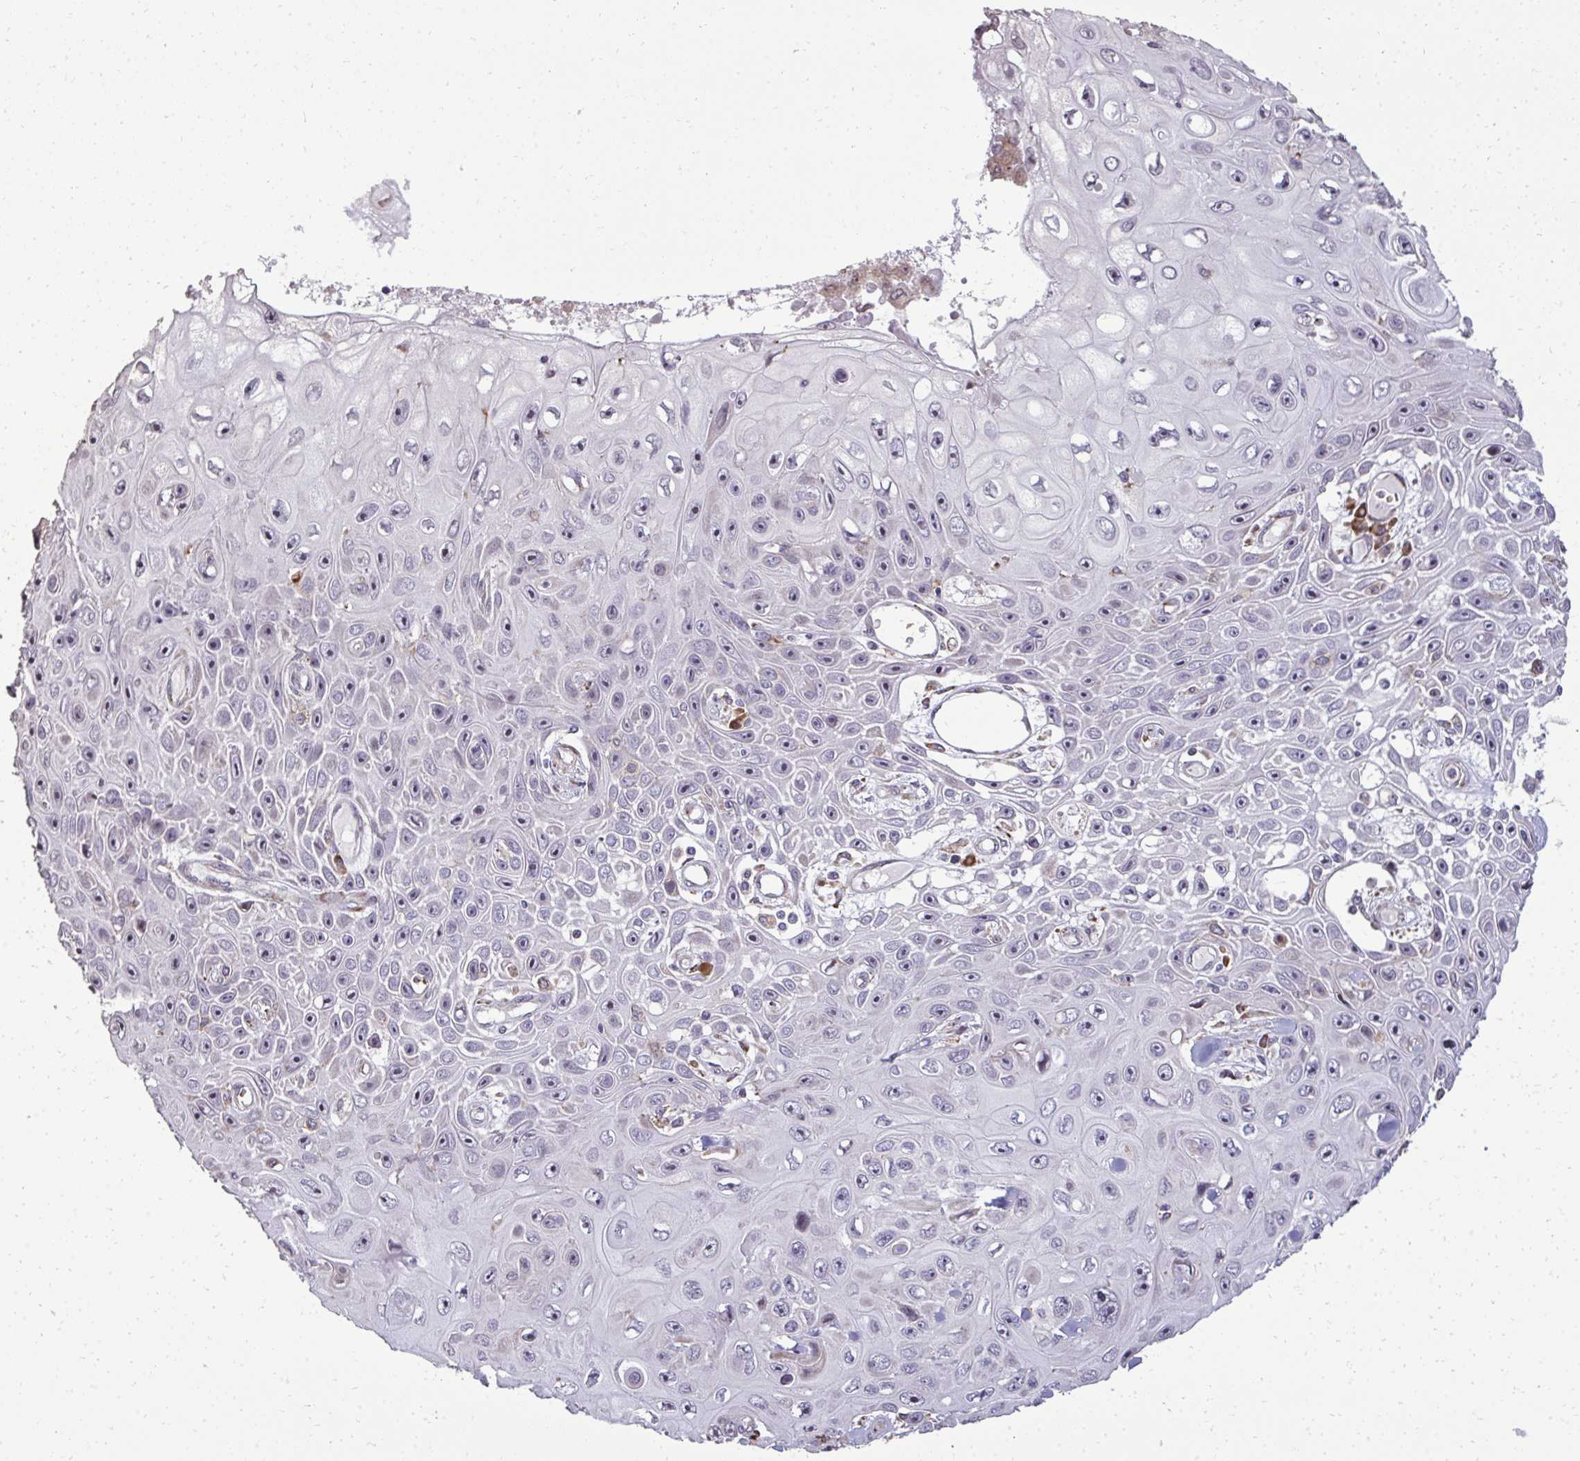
{"staining": {"intensity": "negative", "quantity": "none", "location": "none"}, "tissue": "skin cancer", "cell_type": "Tumor cells", "image_type": "cancer", "snomed": [{"axis": "morphology", "description": "Squamous cell carcinoma, NOS"}, {"axis": "topography", "description": "Skin"}], "caption": "DAB immunohistochemical staining of human skin squamous cell carcinoma shows no significant expression in tumor cells.", "gene": "FIBCD1", "patient": {"sex": "male", "age": 82}}